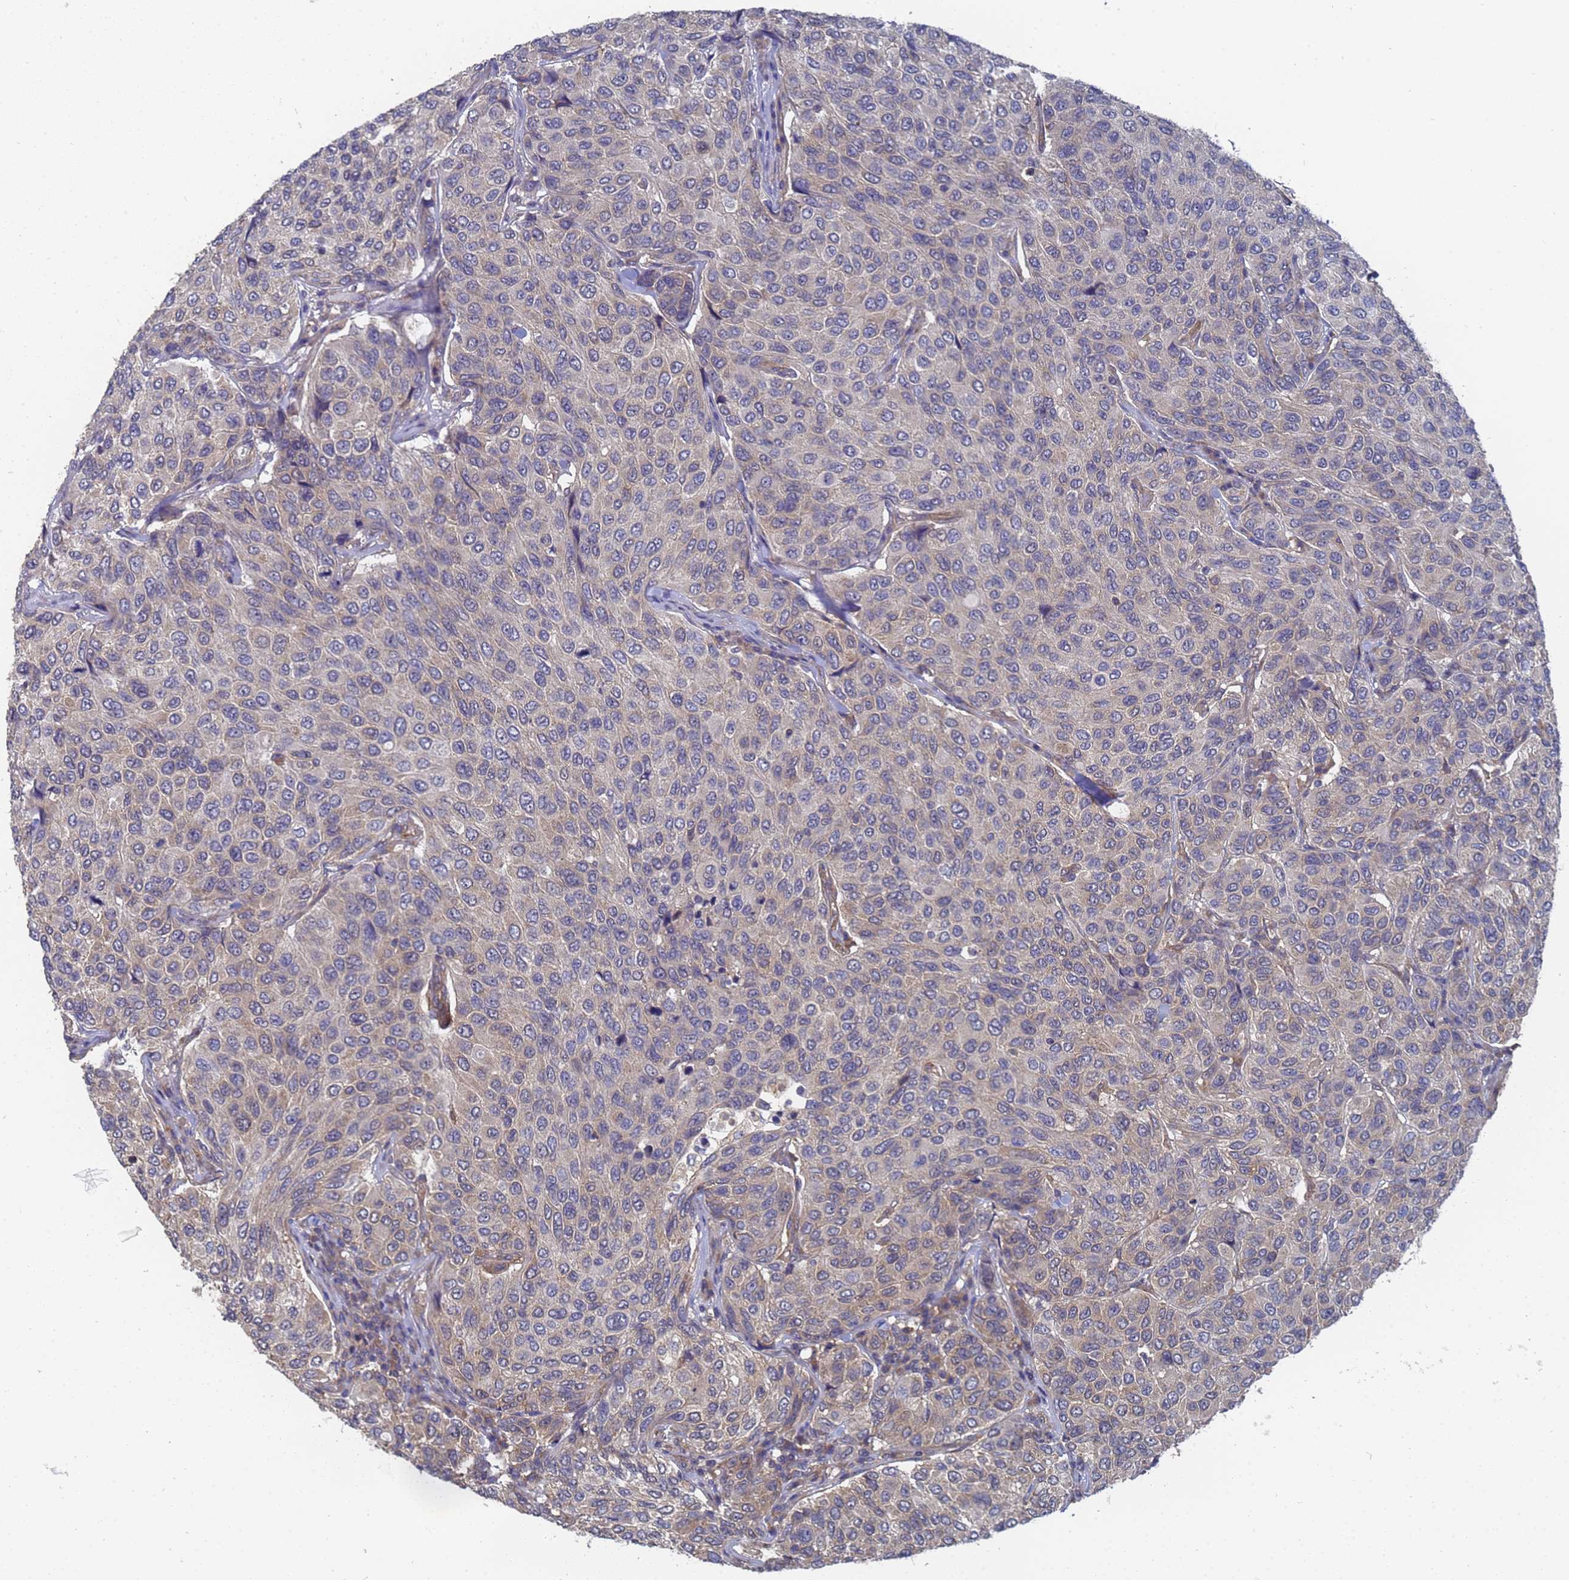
{"staining": {"intensity": "weak", "quantity": "<25%", "location": "cytoplasmic/membranous"}, "tissue": "breast cancer", "cell_type": "Tumor cells", "image_type": "cancer", "snomed": [{"axis": "morphology", "description": "Duct carcinoma"}, {"axis": "topography", "description": "Breast"}], "caption": "Protein analysis of breast intraductal carcinoma demonstrates no significant positivity in tumor cells.", "gene": "ALS2CL", "patient": {"sex": "female", "age": 55}}